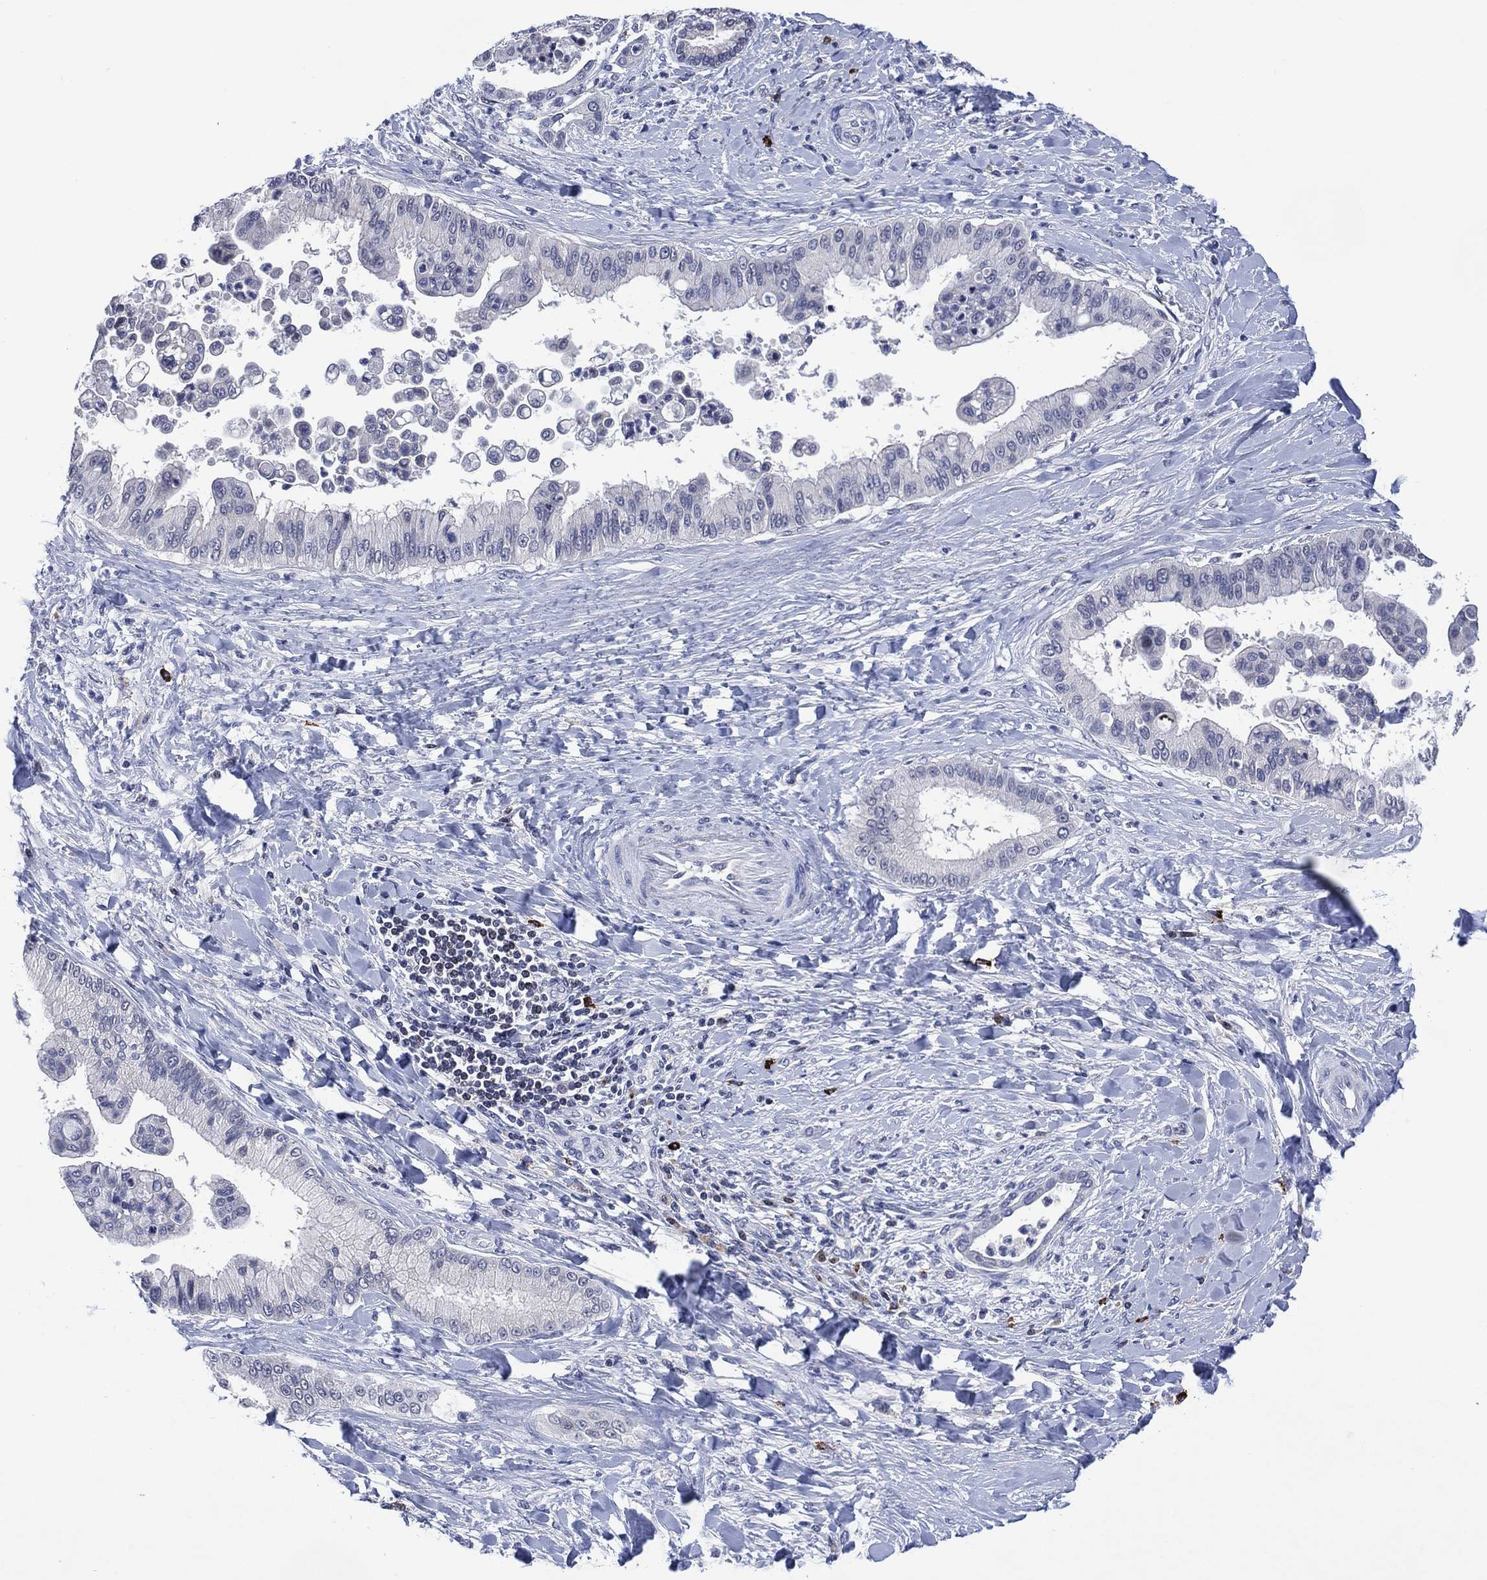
{"staining": {"intensity": "negative", "quantity": "none", "location": "none"}, "tissue": "liver cancer", "cell_type": "Tumor cells", "image_type": "cancer", "snomed": [{"axis": "morphology", "description": "Cholangiocarcinoma"}, {"axis": "topography", "description": "Liver"}], "caption": "High magnification brightfield microscopy of cholangiocarcinoma (liver) stained with DAB (brown) and counterstained with hematoxylin (blue): tumor cells show no significant positivity.", "gene": "USP26", "patient": {"sex": "female", "age": 54}}